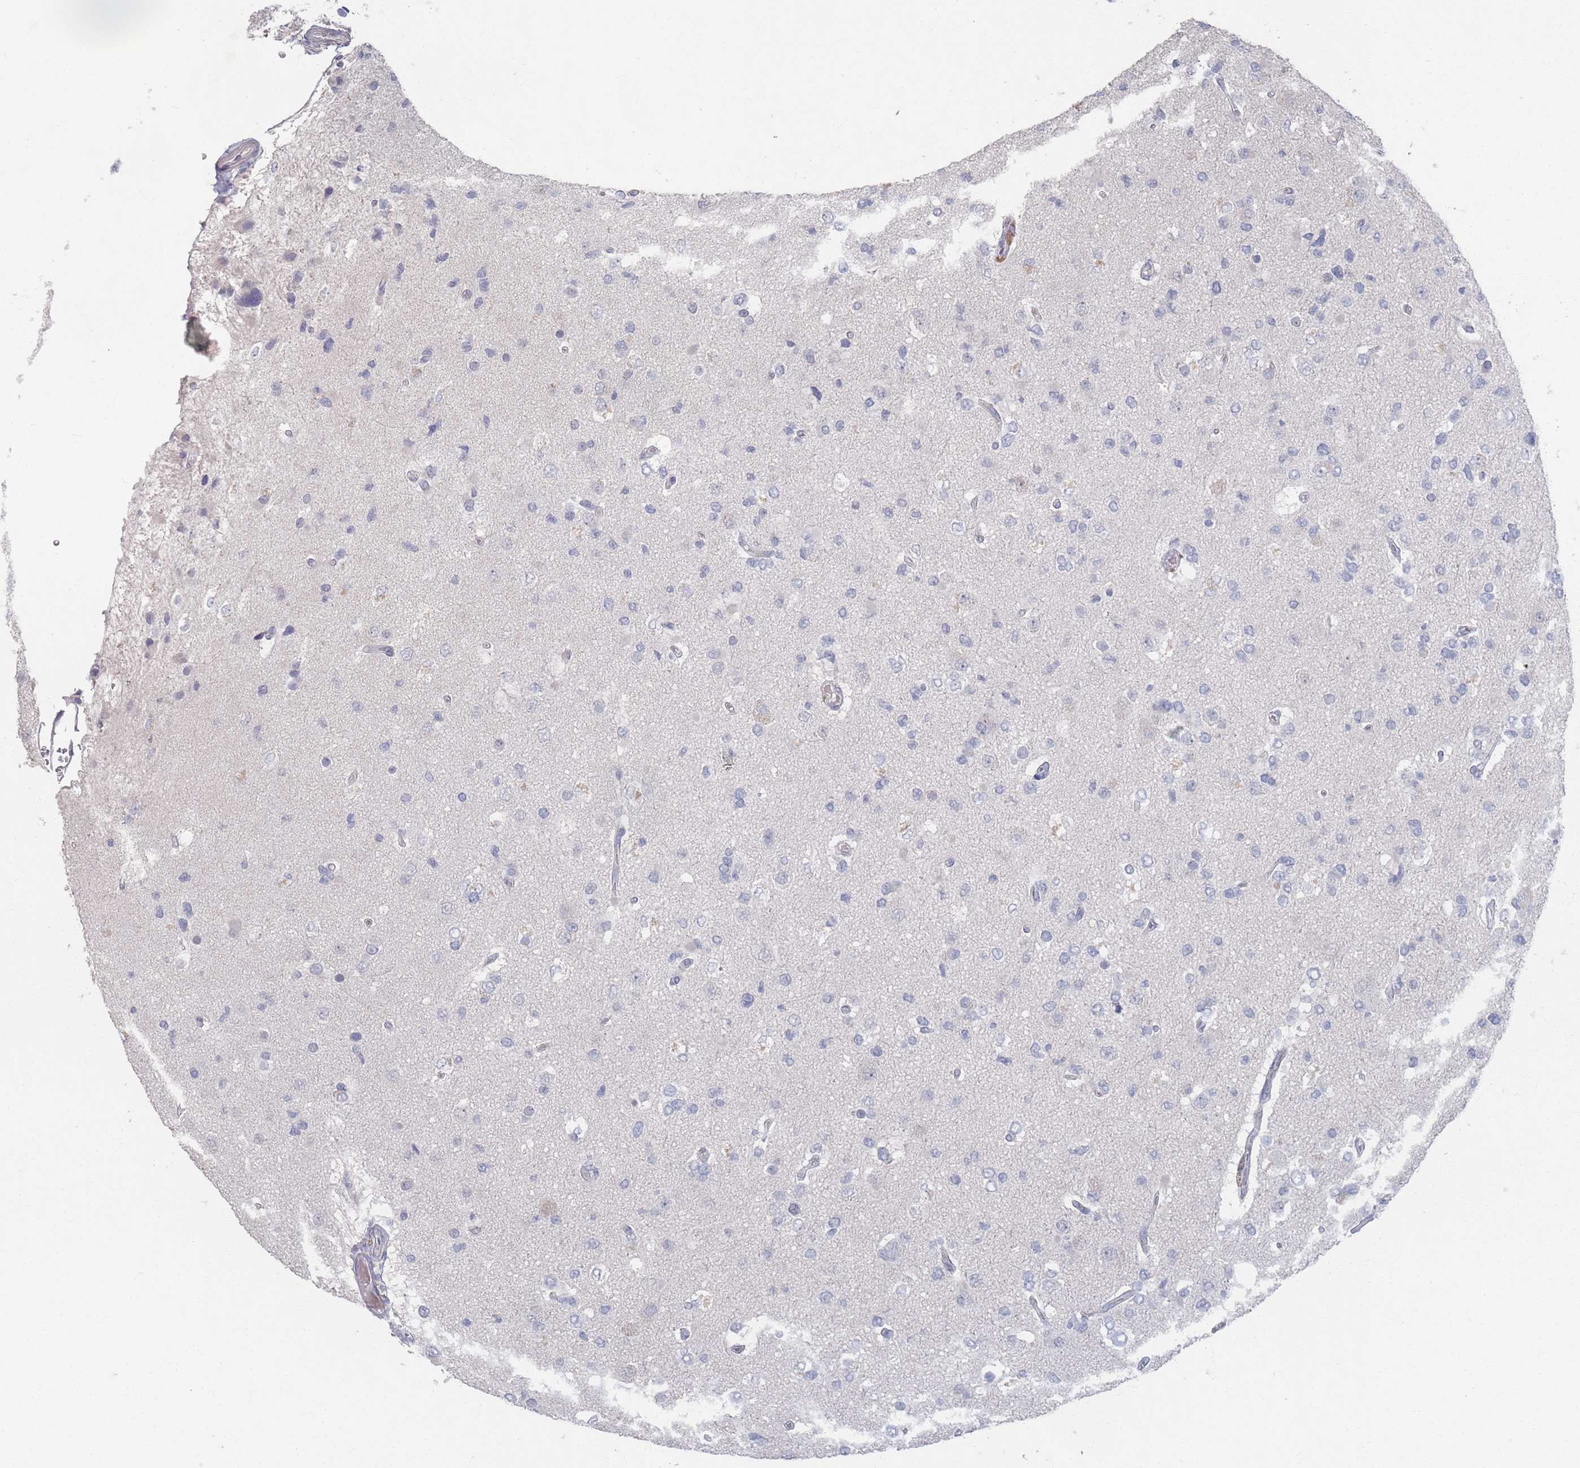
{"staining": {"intensity": "negative", "quantity": "none", "location": "none"}, "tissue": "glioma", "cell_type": "Tumor cells", "image_type": "cancer", "snomed": [{"axis": "morphology", "description": "Glioma, malignant, High grade"}, {"axis": "topography", "description": "Brain"}], "caption": "DAB (3,3'-diaminobenzidine) immunohistochemical staining of glioma reveals no significant expression in tumor cells.", "gene": "PROM2", "patient": {"sex": "male", "age": 53}}